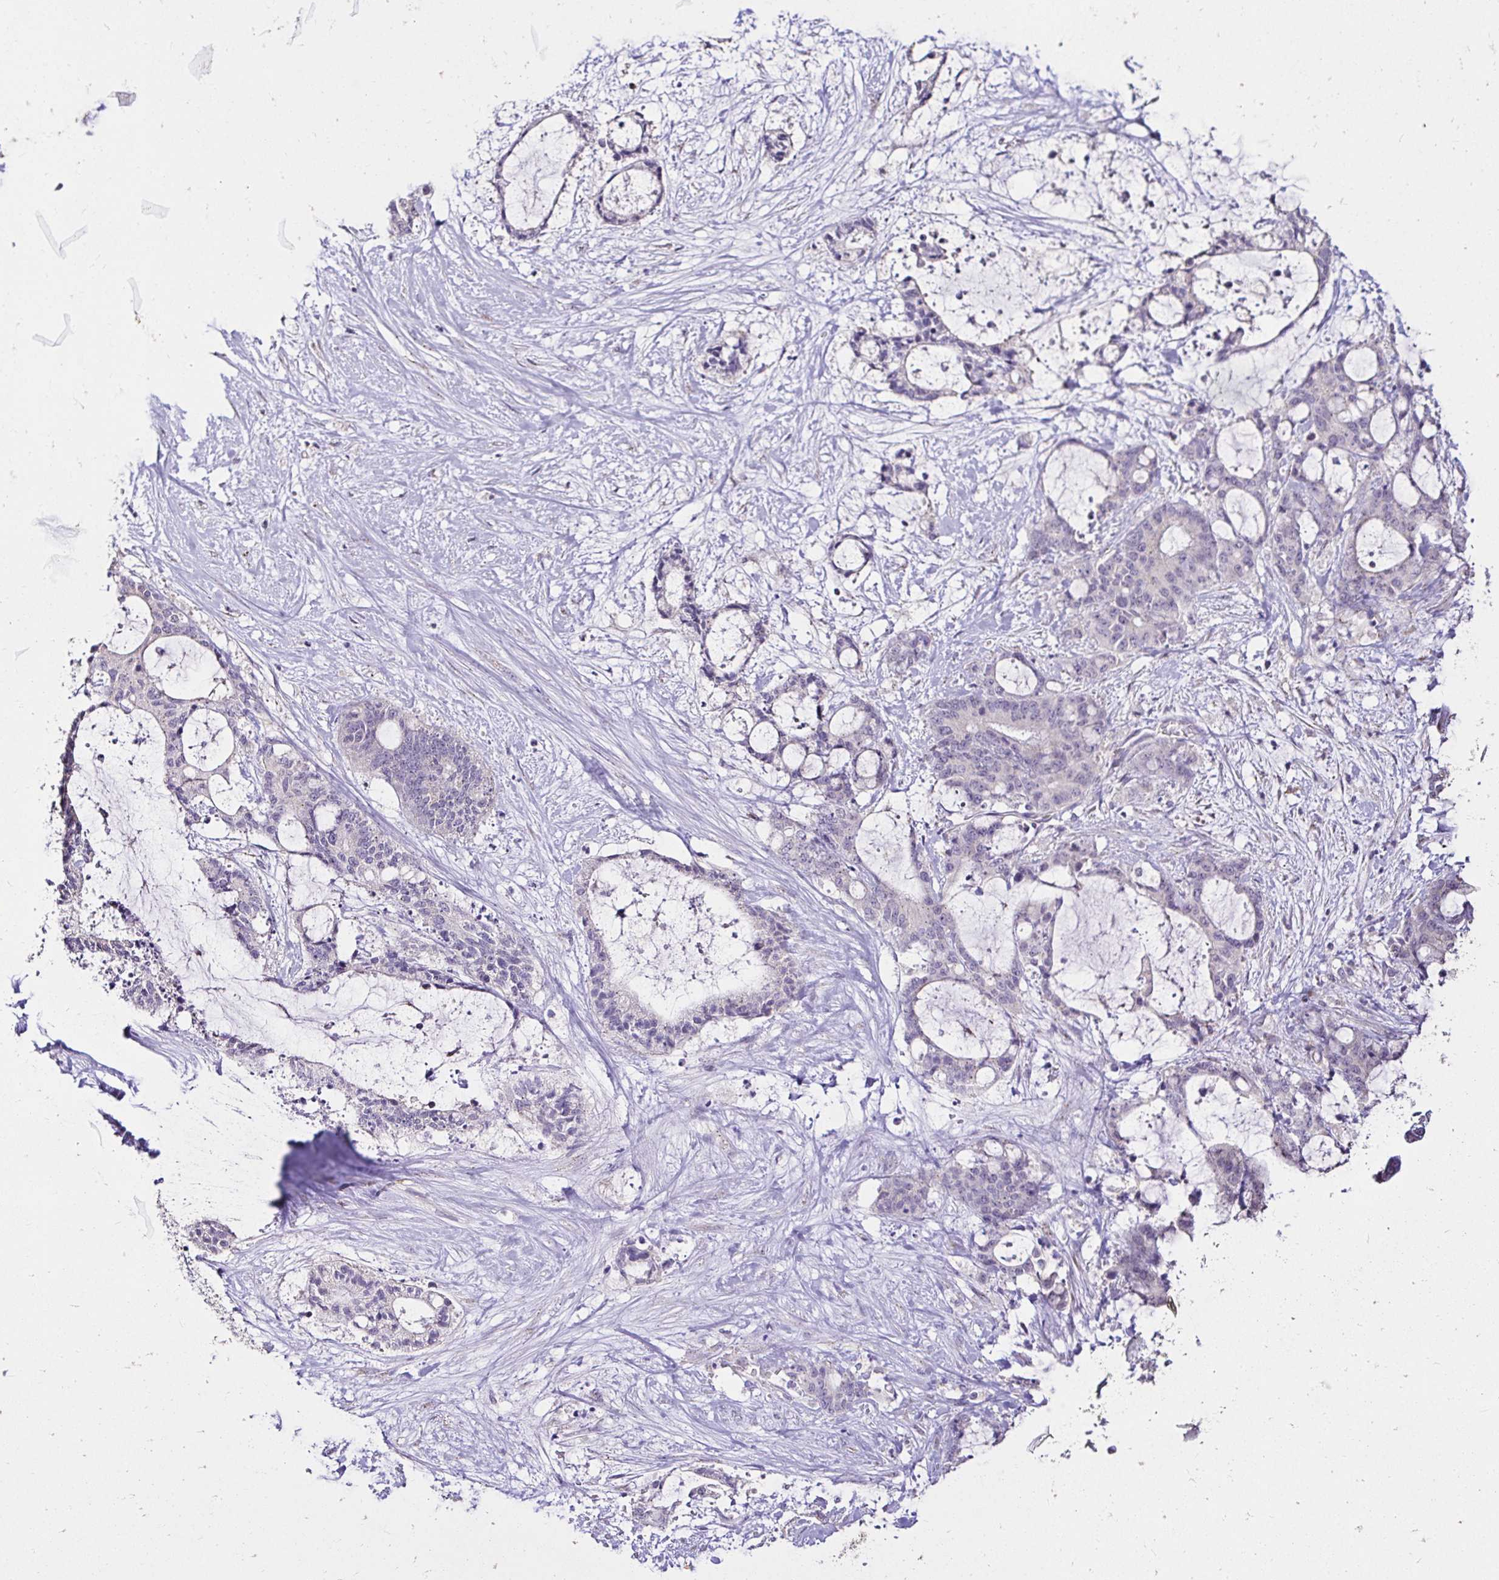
{"staining": {"intensity": "negative", "quantity": "none", "location": "none"}, "tissue": "liver cancer", "cell_type": "Tumor cells", "image_type": "cancer", "snomed": [{"axis": "morphology", "description": "Normal tissue, NOS"}, {"axis": "morphology", "description": "Cholangiocarcinoma"}, {"axis": "topography", "description": "Liver"}, {"axis": "topography", "description": "Peripheral nerve tissue"}], "caption": "This micrograph is of liver cholangiocarcinoma stained with IHC to label a protein in brown with the nuclei are counter-stained blue. There is no expression in tumor cells.", "gene": "KIAA1210", "patient": {"sex": "female", "age": 73}}